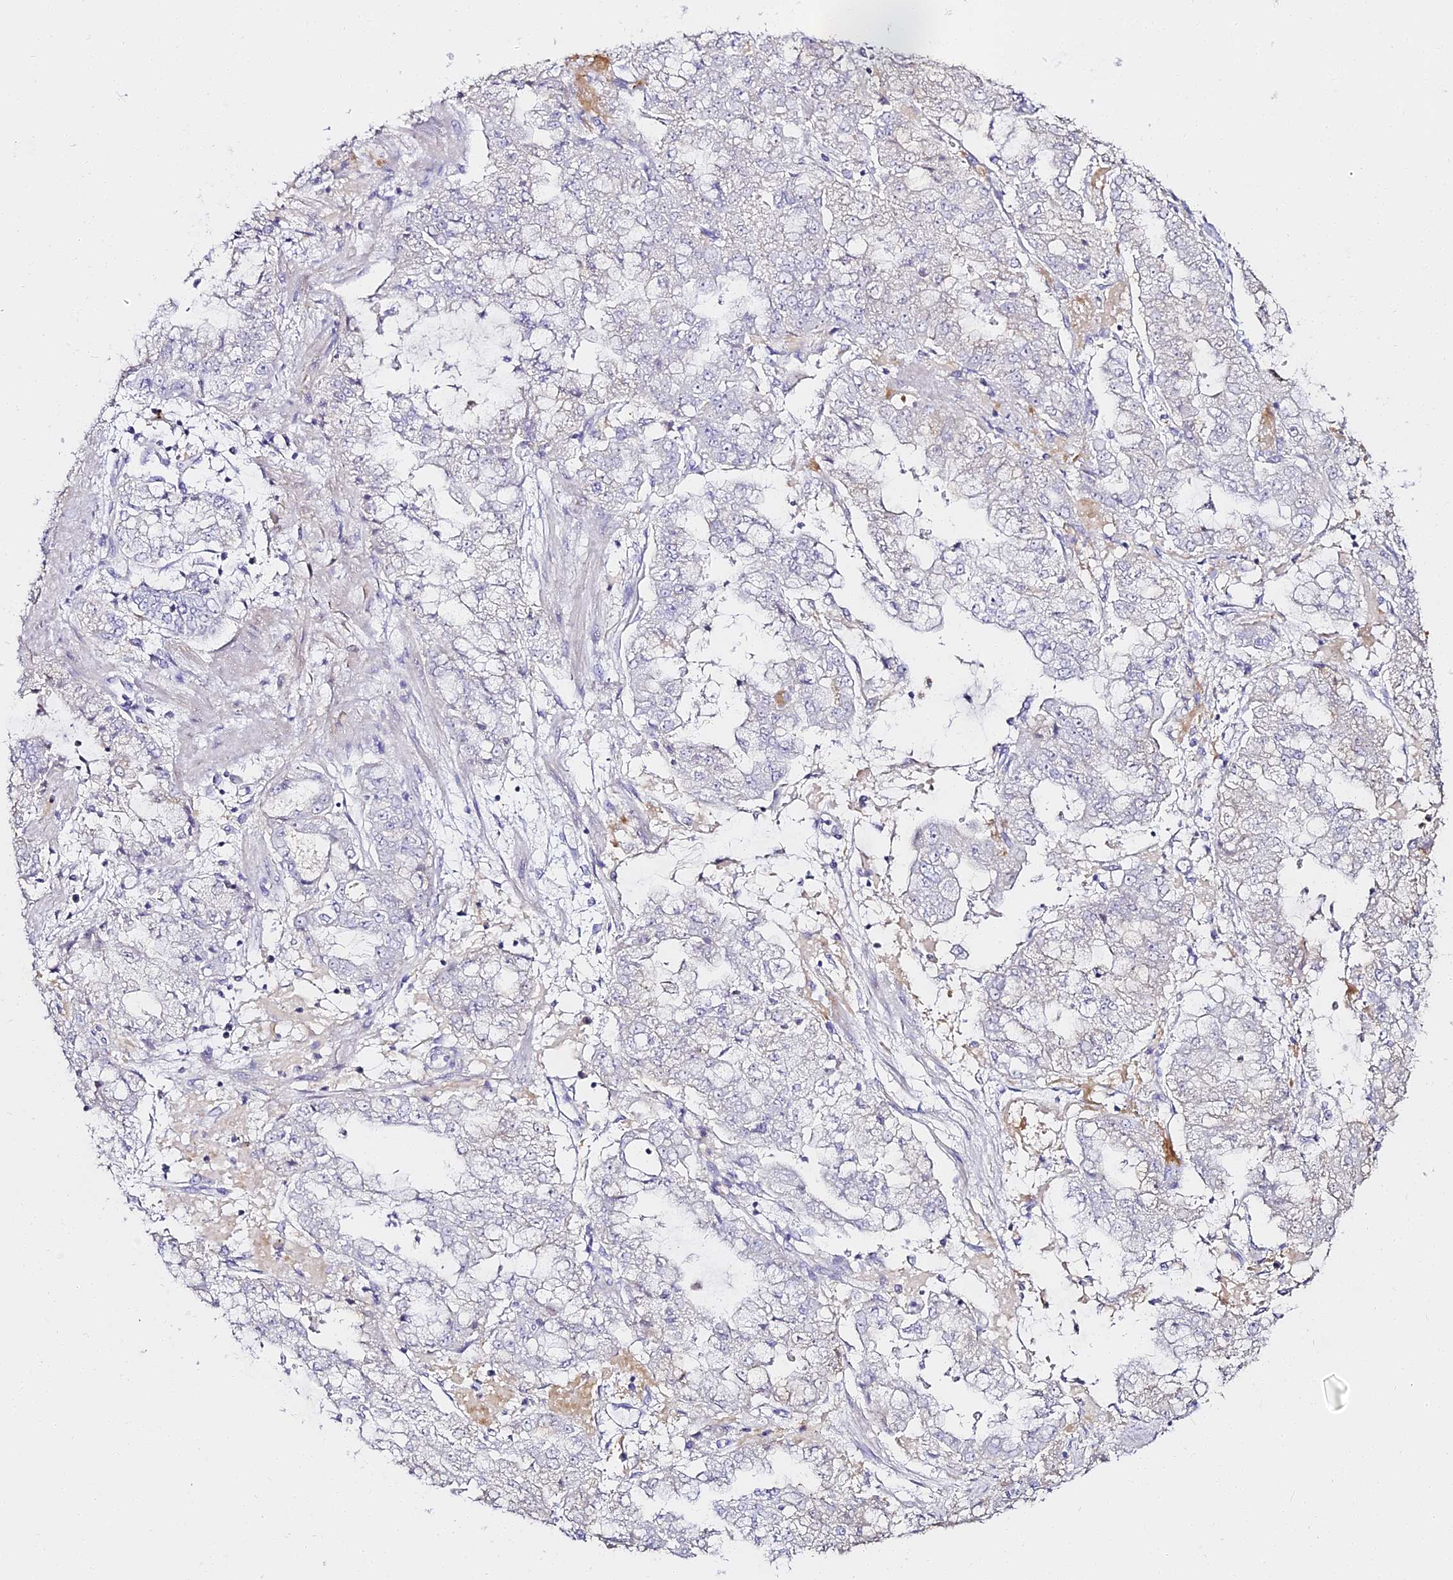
{"staining": {"intensity": "negative", "quantity": "none", "location": "none"}, "tissue": "stomach cancer", "cell_type": "Tumor cells", "image_type": "cancer", "snomed": [{"axis": "morphology", "description": "Adenocarcinoma, NOS"}, {"axis": "topography", "description": "Stomach"}], "caption": "Tumor cells are negative for brown protein staining in stomach cancer (adenocarcinoma).", "gene": "ALPG", "patient": {"sex": "male", "age": 76}}